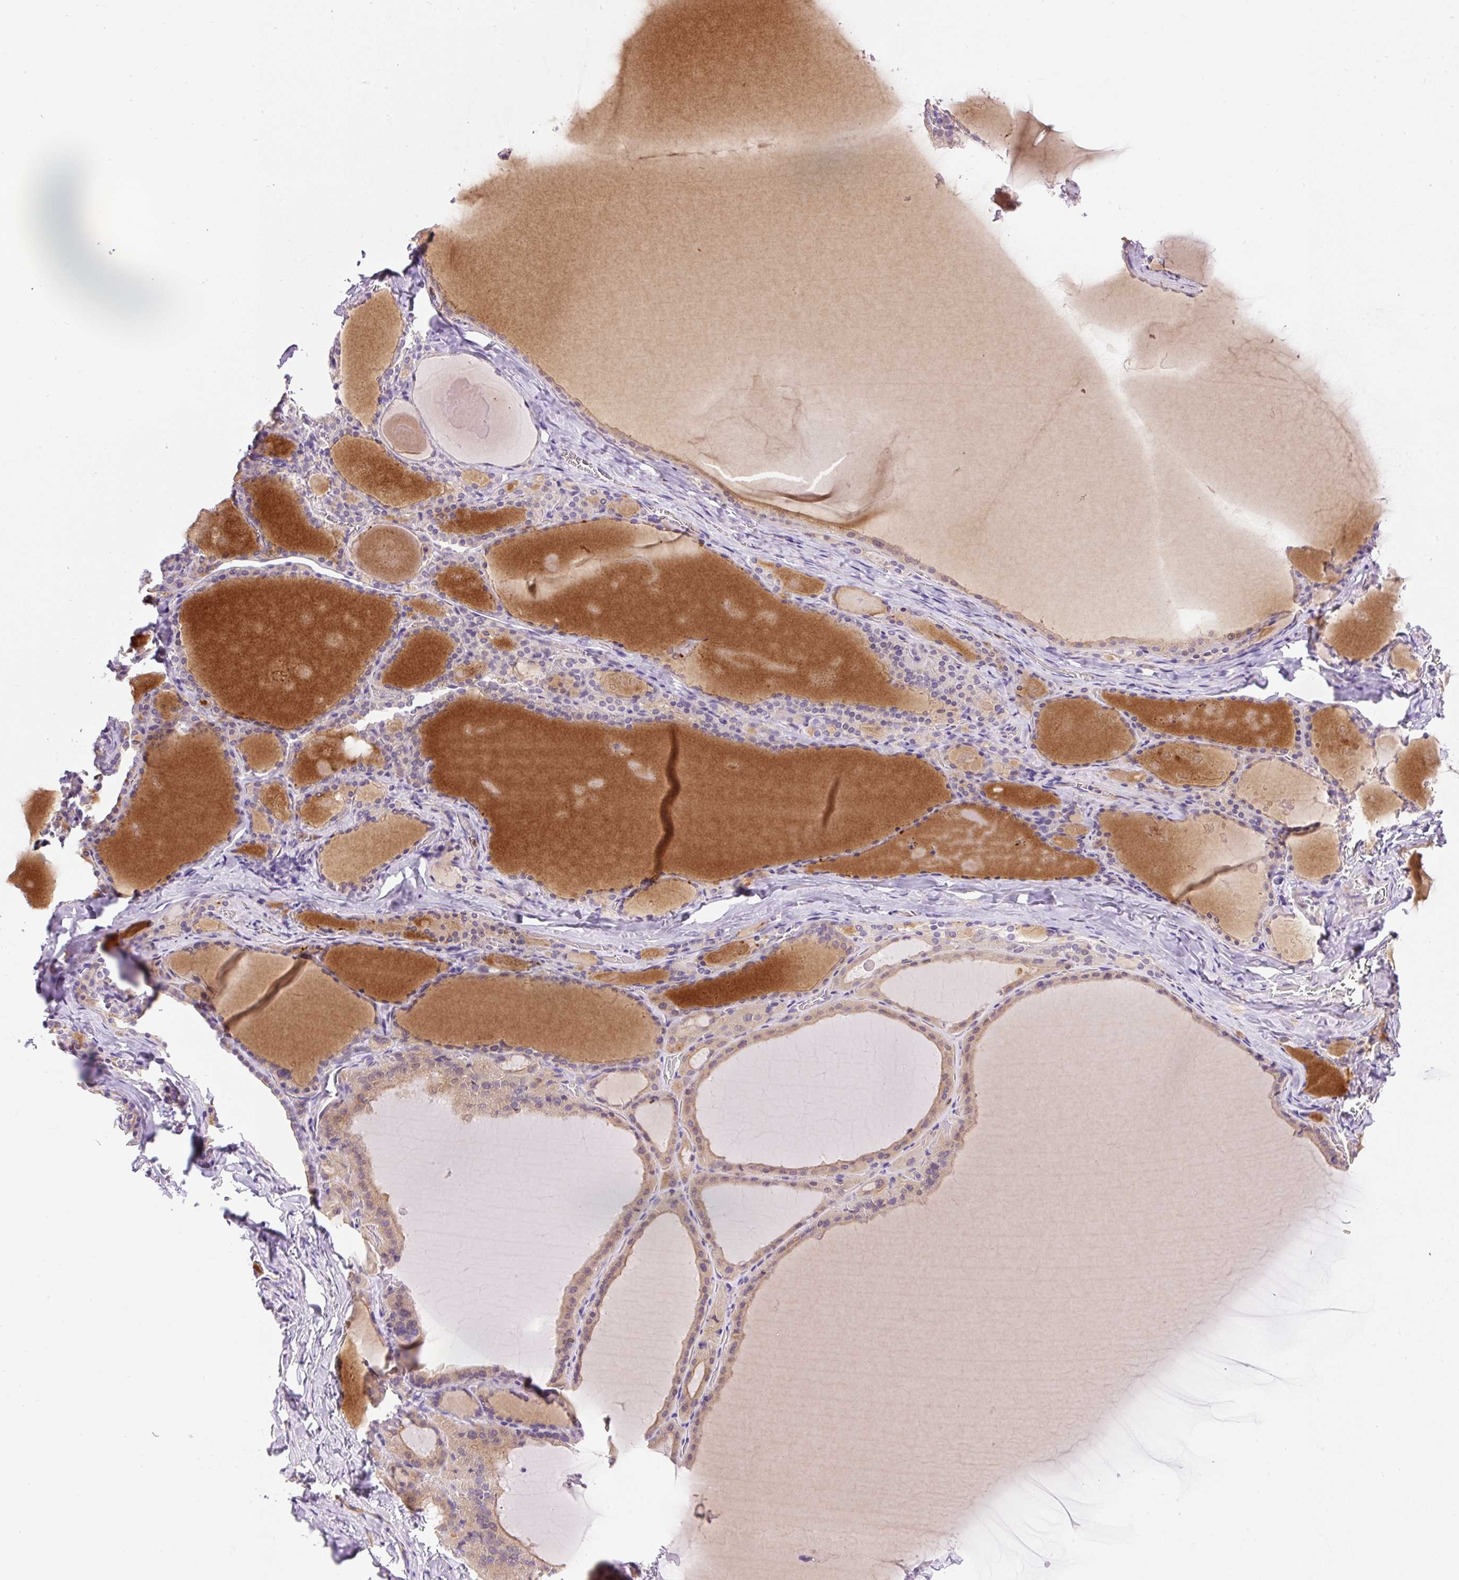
{"staining": {"intensity": "weak", "quantity": ">75%", "location": "cytoplasmic/membranous"}, "tissue": "thyroid gland", "cell_type": "Glandular cells", "image_type": "normal", "snomed": [{"axis": "morphology", "description": "Normal tissue, NOS"}, {"axis": "topography", "description": "Thyroid gland"}], "caption": "IHC image of unremarkable thyroid gland: human thyroid gland stained using immunohistochemistry shows low levels of weak protein expression localized specifically in the cytoplasmic/membranous of glandular cells, appearing as a cytoplasmic/membranous brown color.", "gene": "LHFPL5", "patient": {"sex": "male", "age": 56}}